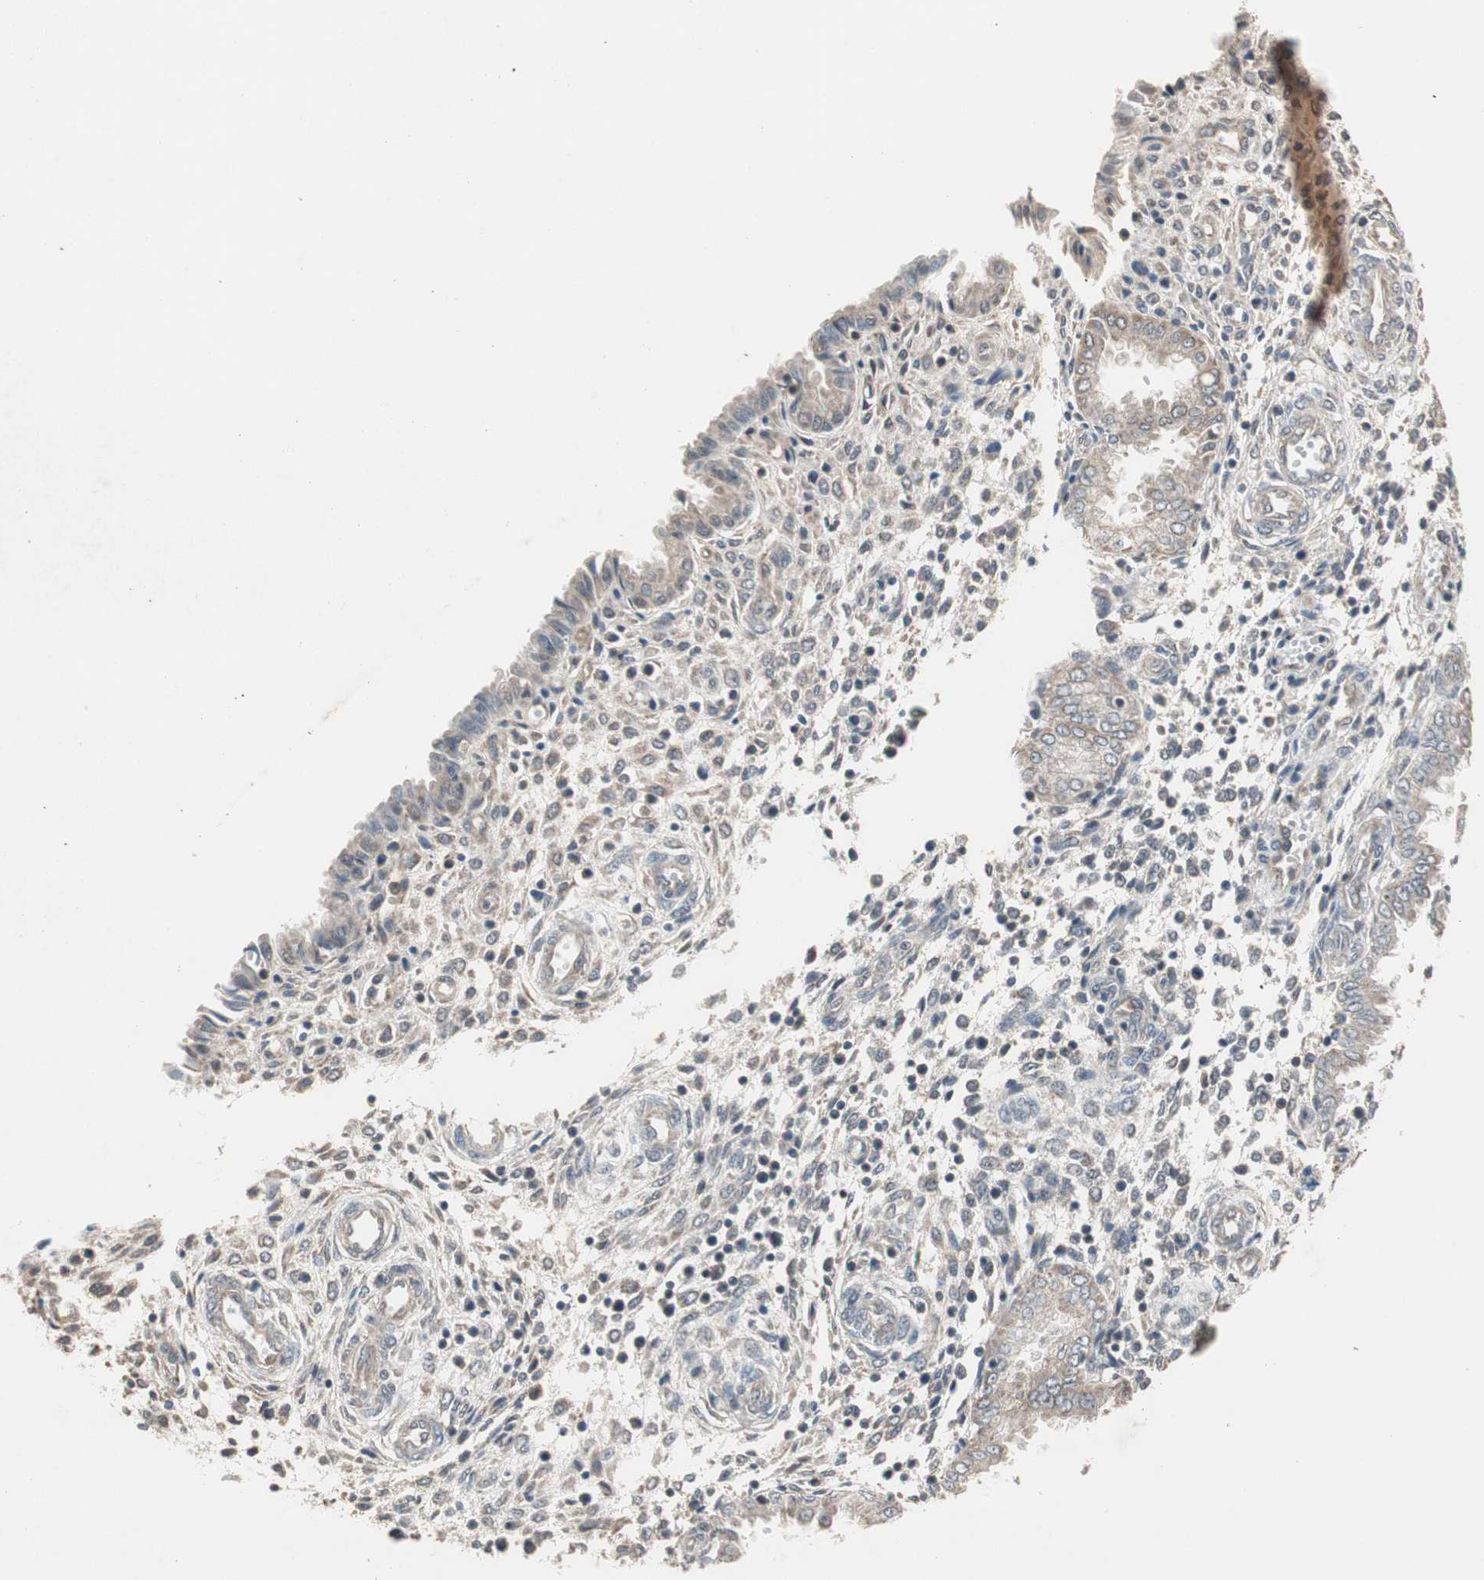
{"staining": {"intensity": "negative", "quantity": "none", "location": "none"}, "tissue": "endometrium", "cell_type": "Cells in endometrial stroma", "image_type": "normal", "snomed": [{"axis": "morphology", "description": "Normal tissue, NOS"}, {"axis": "topography", "description": "Endometrium"}], "caption": "This is a histopathology image of immunohistochemistry (IHC) staining of benign endometrium, which shows no staining in cells in endometrial stroma. (DAB (3,3'-diaminobenzidine) IHC with hematoxylin counter stain).", "gene": "ZHX2", "patient": {"sex": "female", "age": 33}}